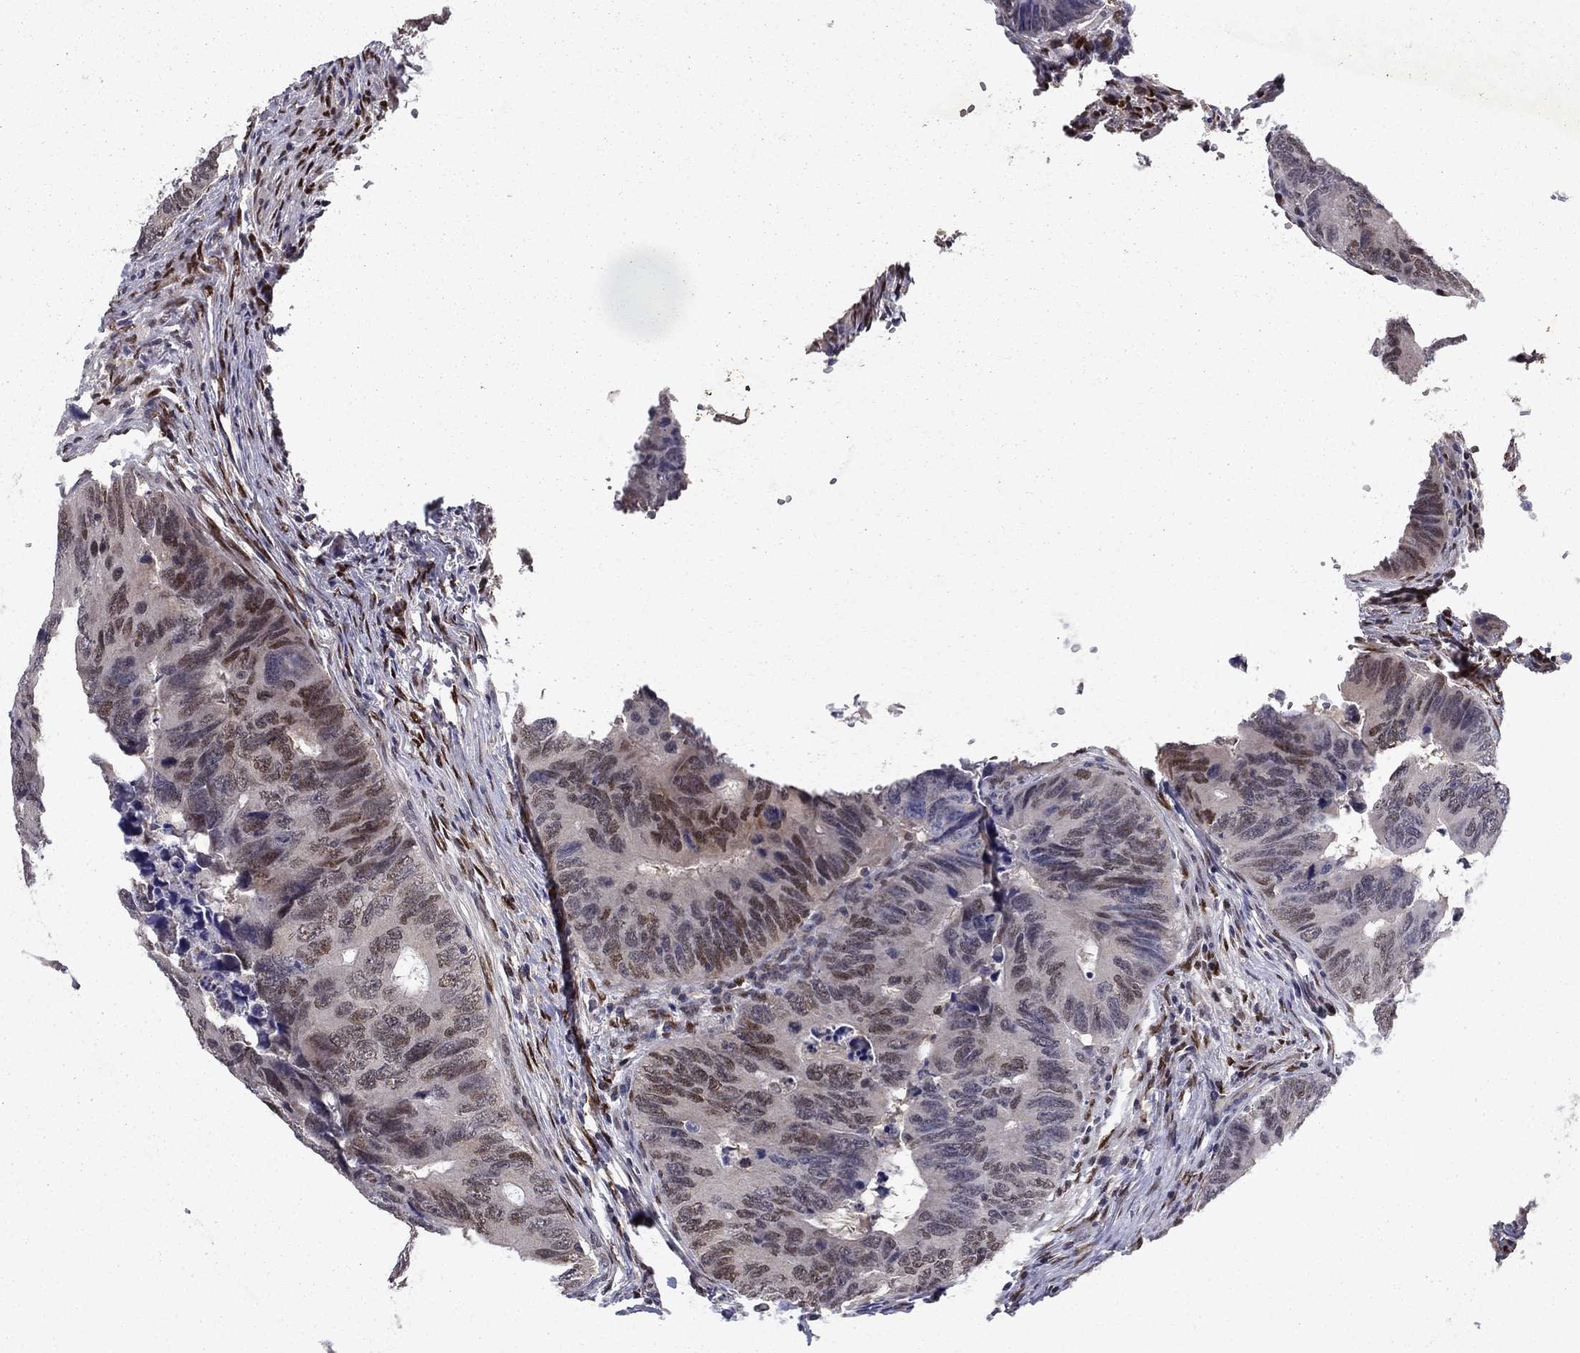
{"staining": {"intensity": "moderate", "quantity": "<25%", "location": "nuclear"}, "tissue": "colorectal cancer", "cell_type": "Tumor cells", "image_type": "cancer", "snomed": [{"axis": "morphology", "description": "Adenocarcinoma, NOS"}, {"axis": "topography", "description": "Colon"}], "caption": "Immunohistochemistry staining of adenocarcinoma (colorectal), which demonstrates low levels of moderate nuclear positivity in about <25% of tumor cells indicating moderate nuclear protein expression. The staining was performed using DAB (3,3'-diaminobenzidine) (brown) for protein detection and nuclei were counterstained in hematoxylin (blue).", "gene": "CRTC1", "patient": {"sex": "female", "age": 82}}